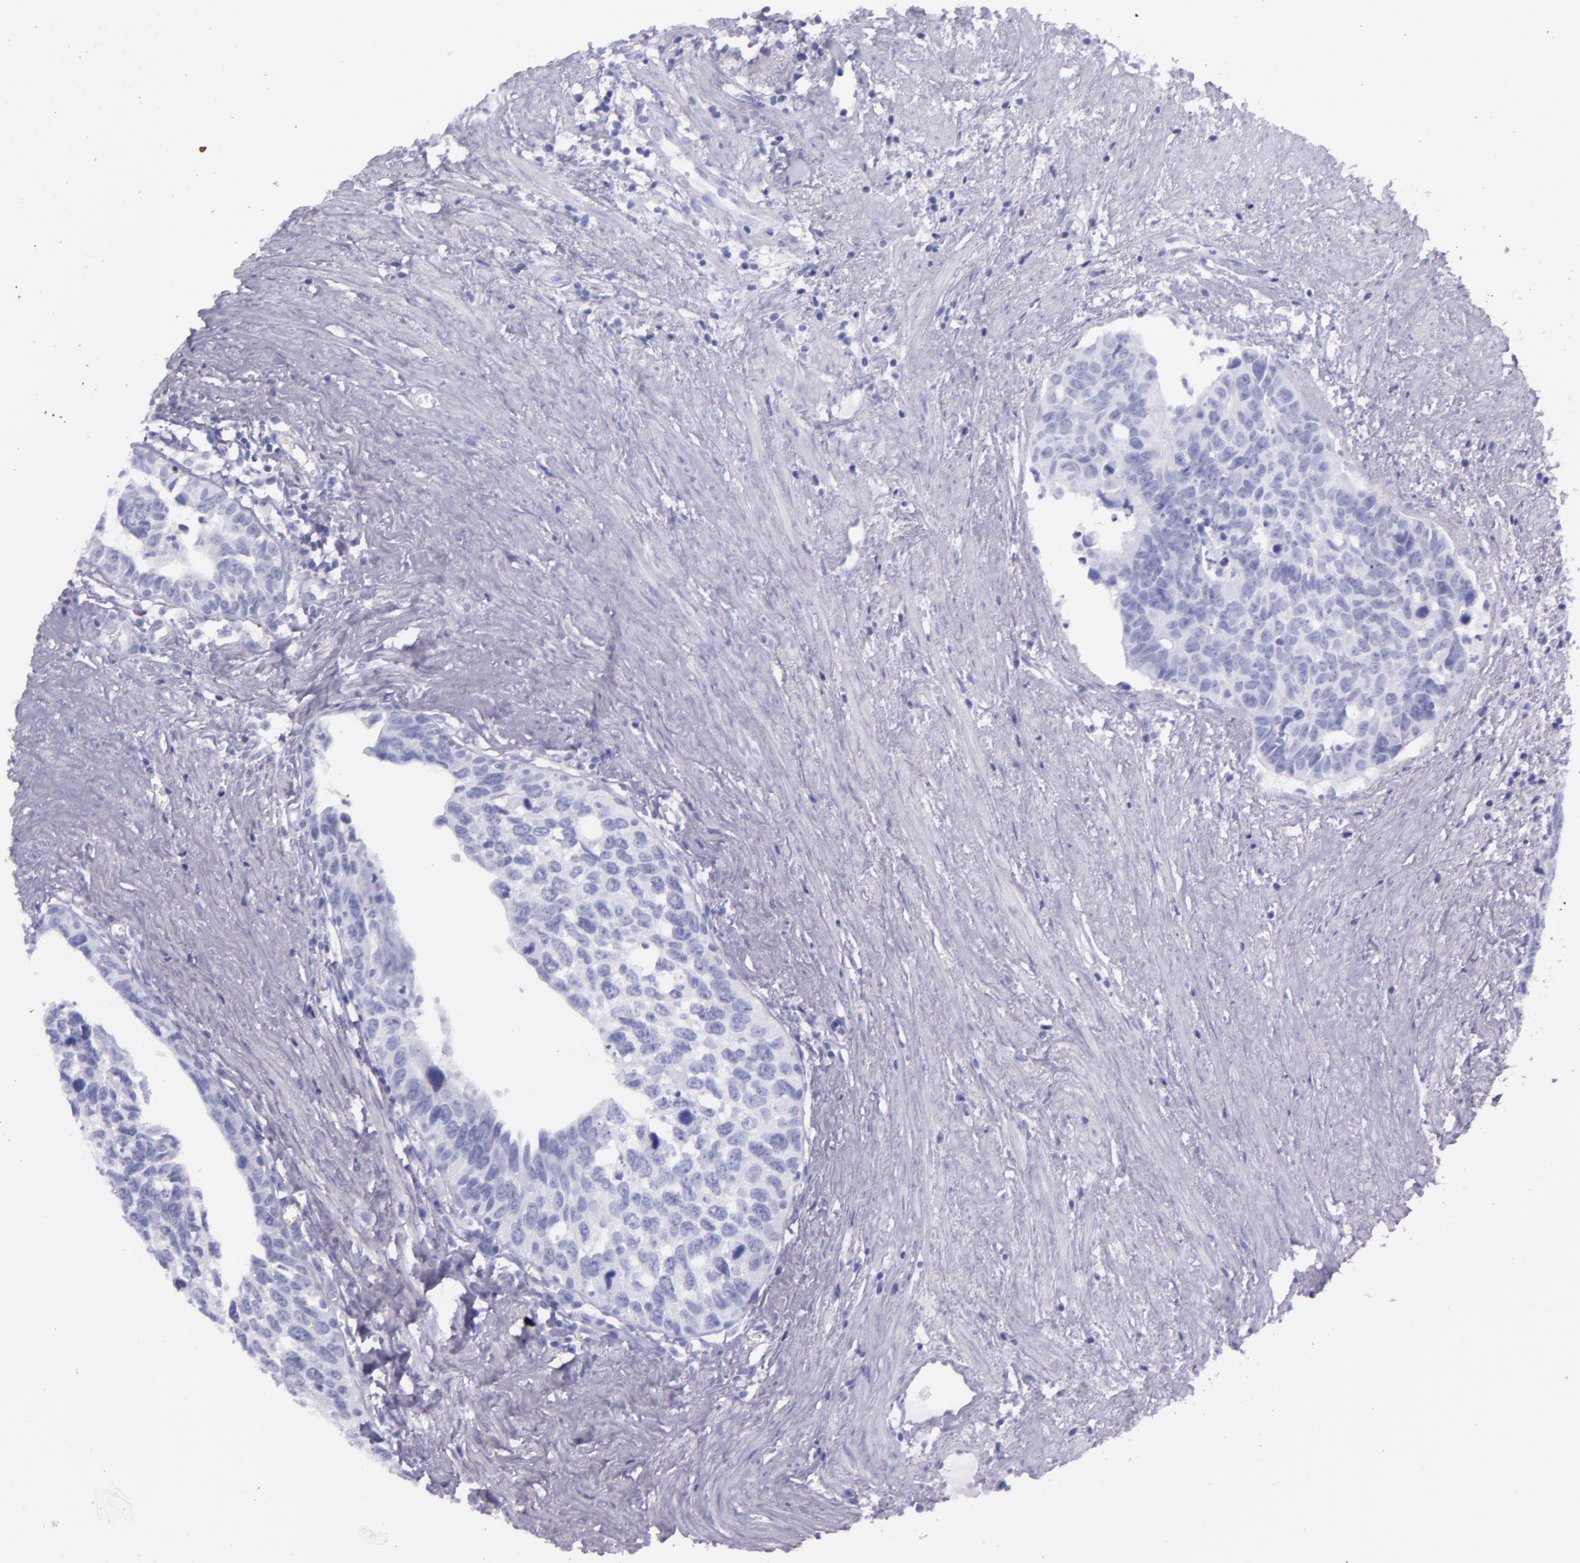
{"staining": {"intensity": "negative", "quantity": "none", "location": "none"}, "tissue": "urothelial cancer", "cell_type": "Tumor cells", "image_type": "cancer", "snomed": [{"axis": "morphology", "description": "Urothelial carcinoma, High grade"}, {"axis": "topography", "description": "Urinary bladder"}], "caption": "An image of human urothelial cancer is negative for staining in tumor cells.", "gene": "SFTPA2", "patient": {"sex": "male", "age": 81}}